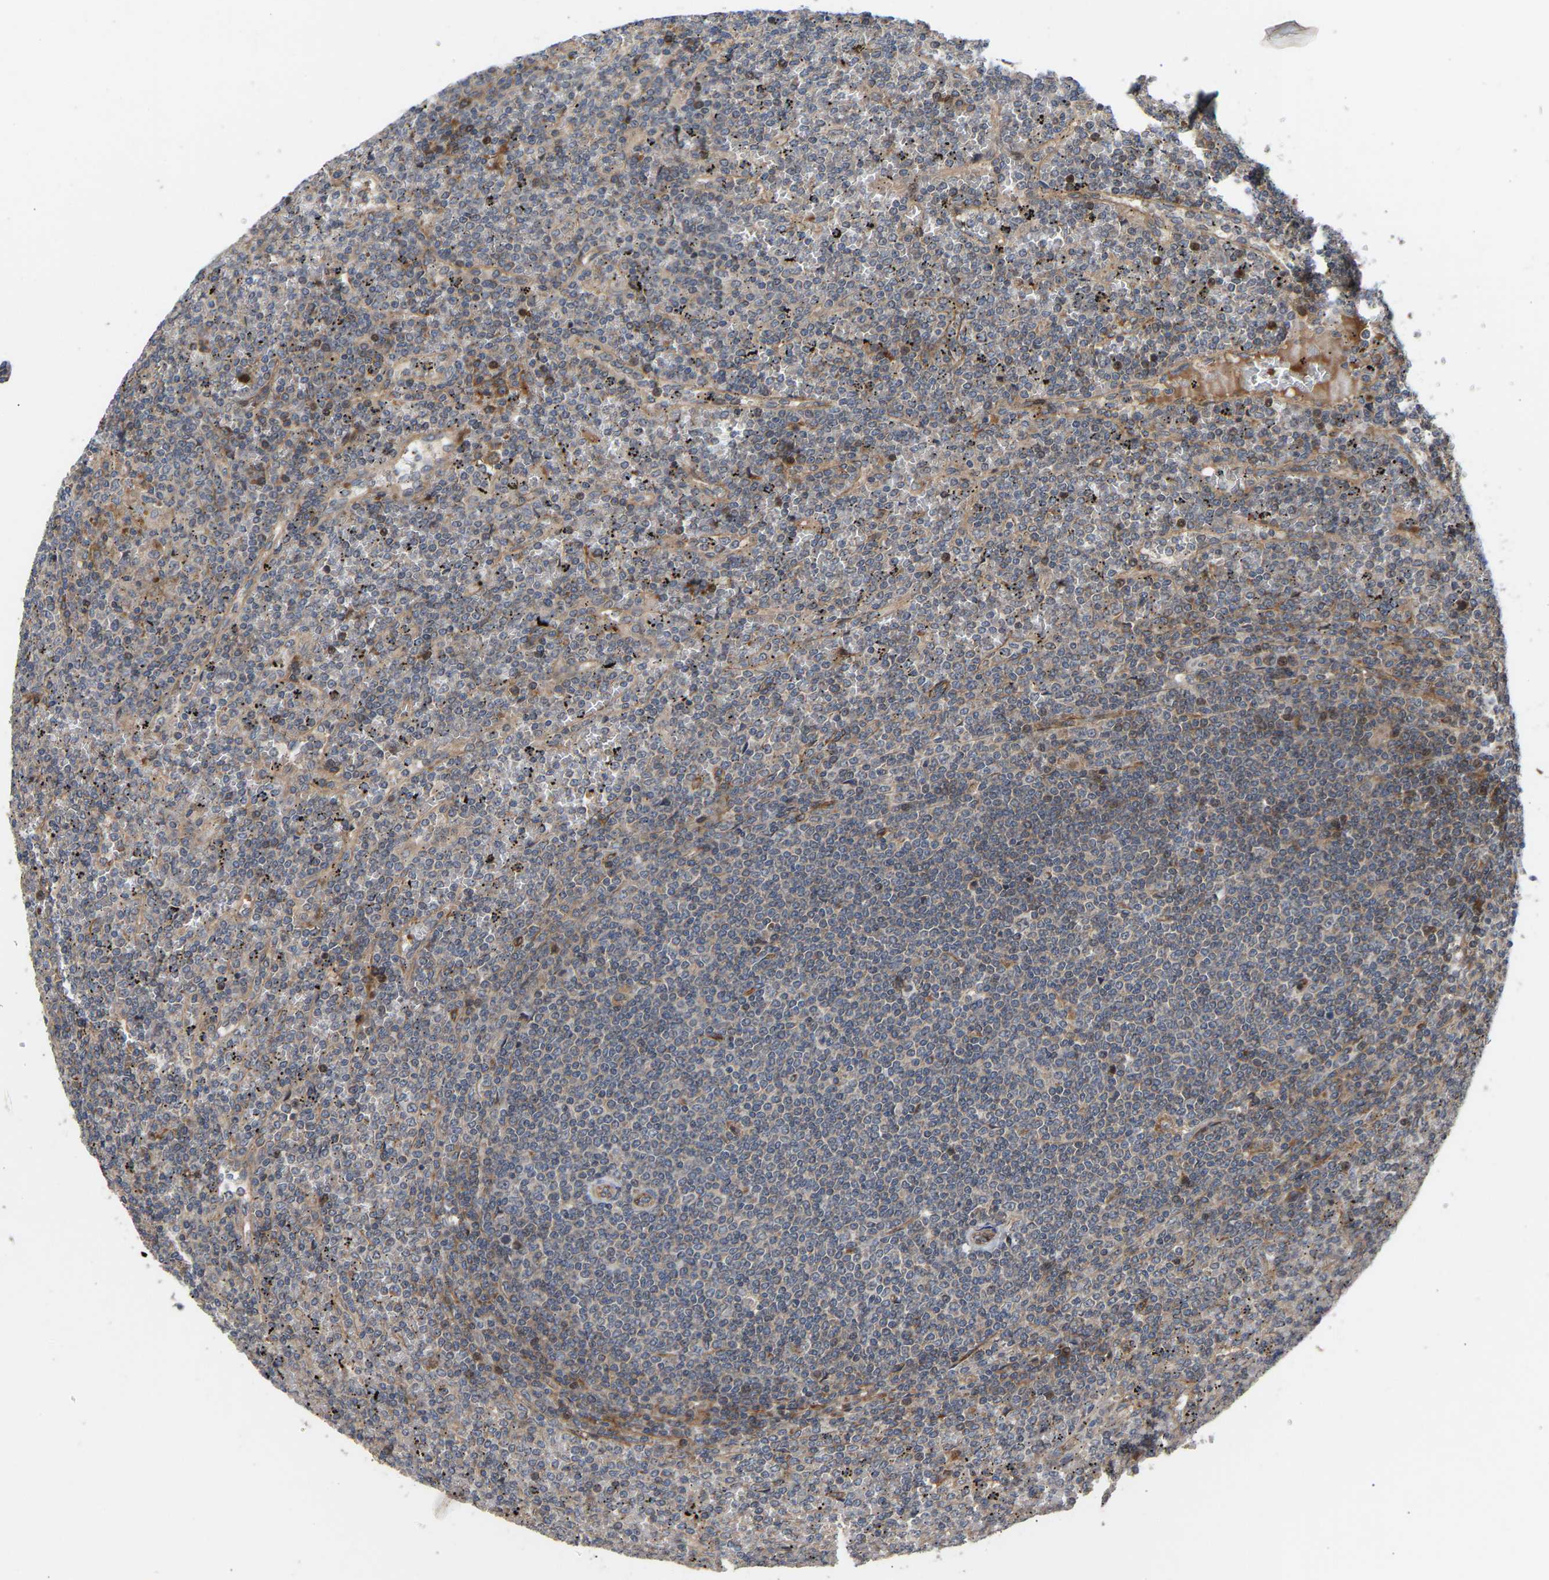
{"staining": {"intensity": "weak", "quantity": "<25%", "location": "cytoplasmic/membranous"}, "tissue": "lymphoma", "cell_type": "Tumor cells", "image_type": "cancer", "snomed": [{"axis": "morphology", "description": "Malignant lymphoma, non-Hodgkin's type, Low grade"}, {"axis": "topography", "description": "Spleen"}], "caption": "Immunohistochemistry (IHC) photomicrograph of neoplastic tissue: malignant lymphoma, non-Hodgkin's type (low-grade) stained with DAB demonstrates no significant protein expression in tumor cells.", "gene": "STAU1", "patient": {"sex": "female", "age": 19}}